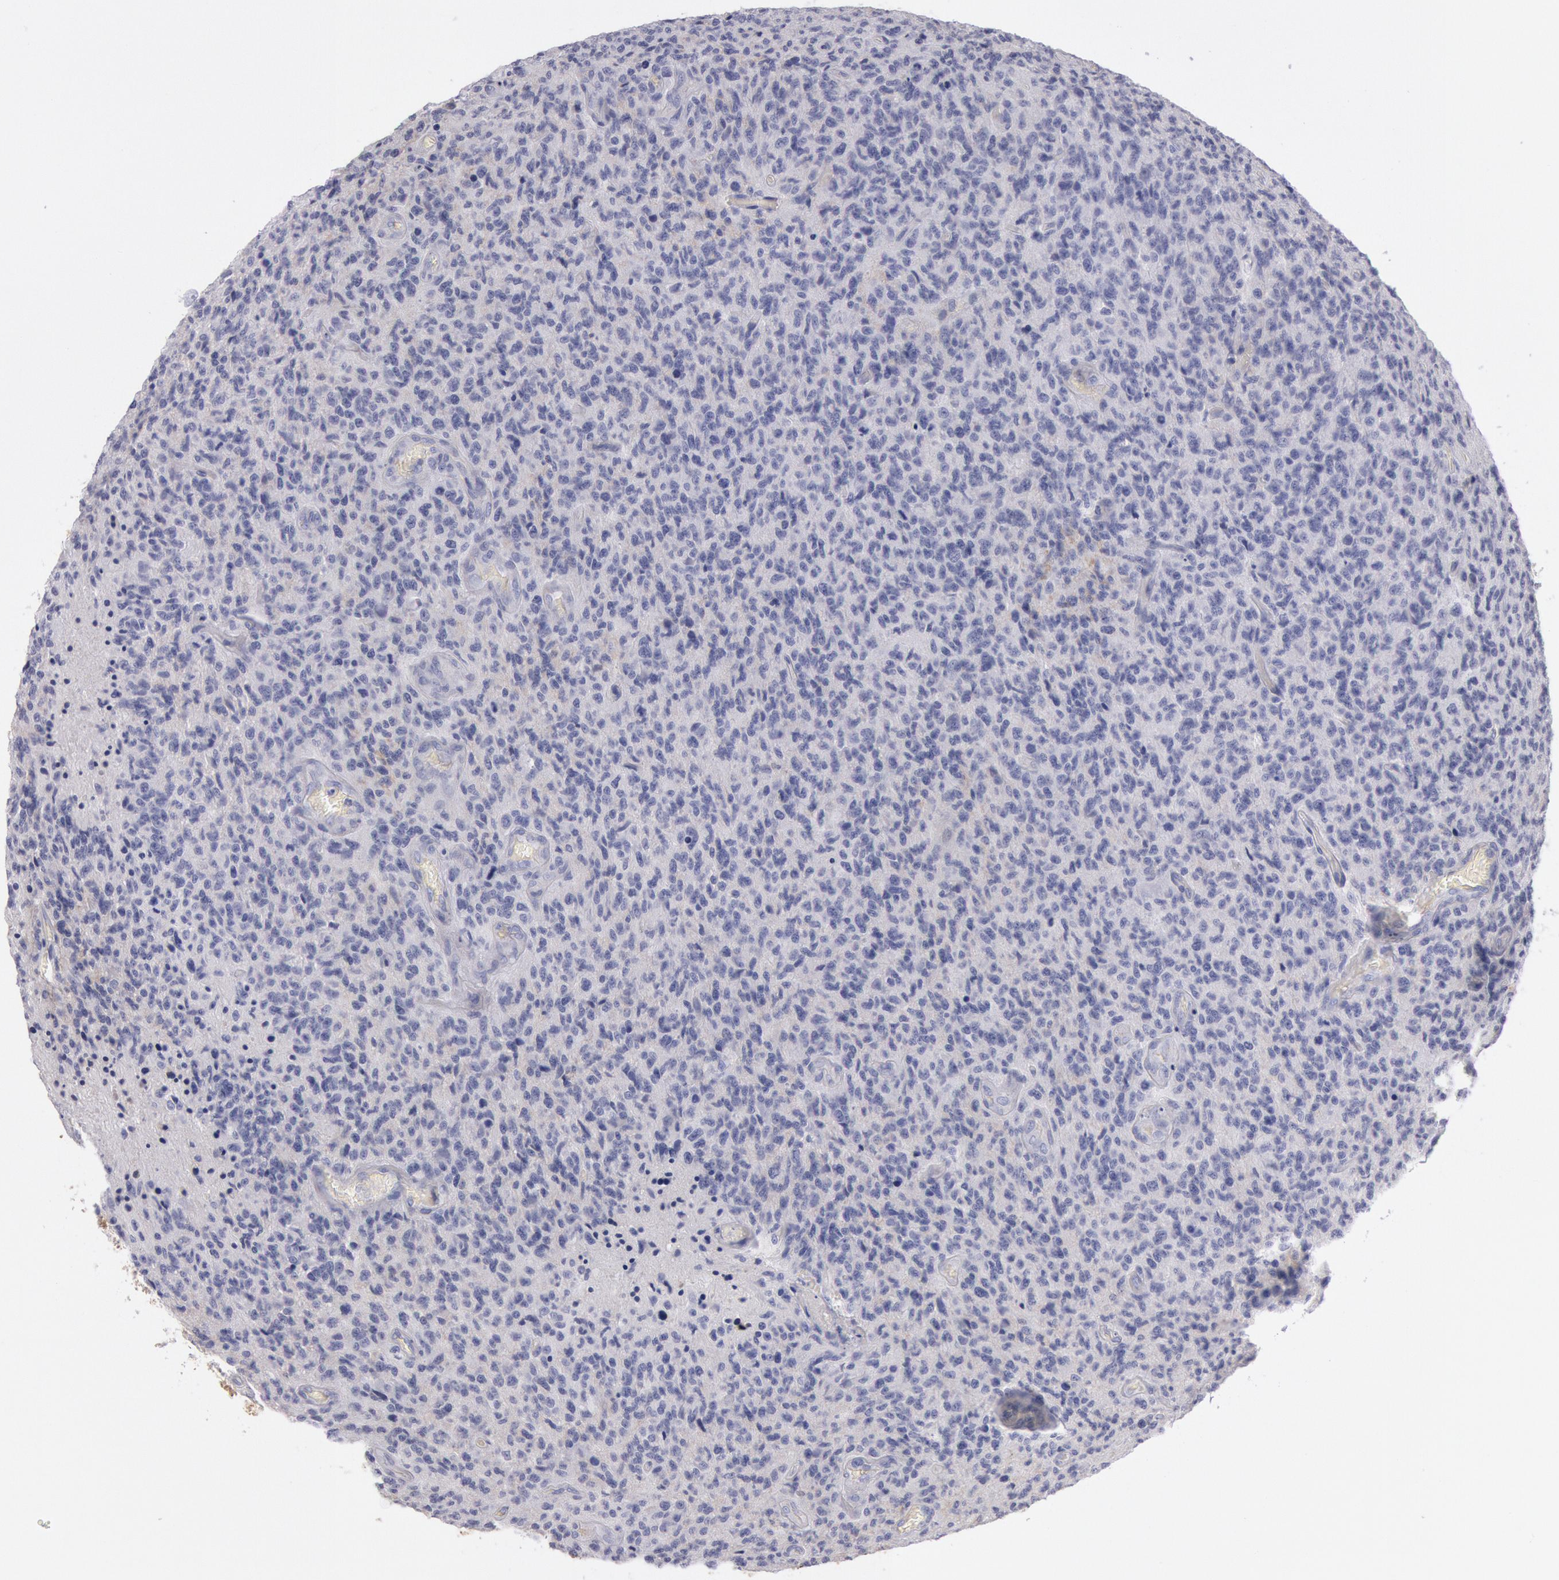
{"staining": {"intensity": "negative", "quantity": "none", "location": "none"}, "tissue": "glioma", "cell_type": "Tumor cells", "image_type": "cancer", "snomed": [{"axis": "morphology", "description": "Glioma, malignant, High grade"}, {"axis": "topography", "description": "Brain"}], "caption": "Protein analysis of glioma exhibits no significant positivity in tumor cells. (DAB IHC visualized using brightfield microscopy, high magnification).", "gene": "IGHA1", "patient": {"sex": "male", "age": 36}}